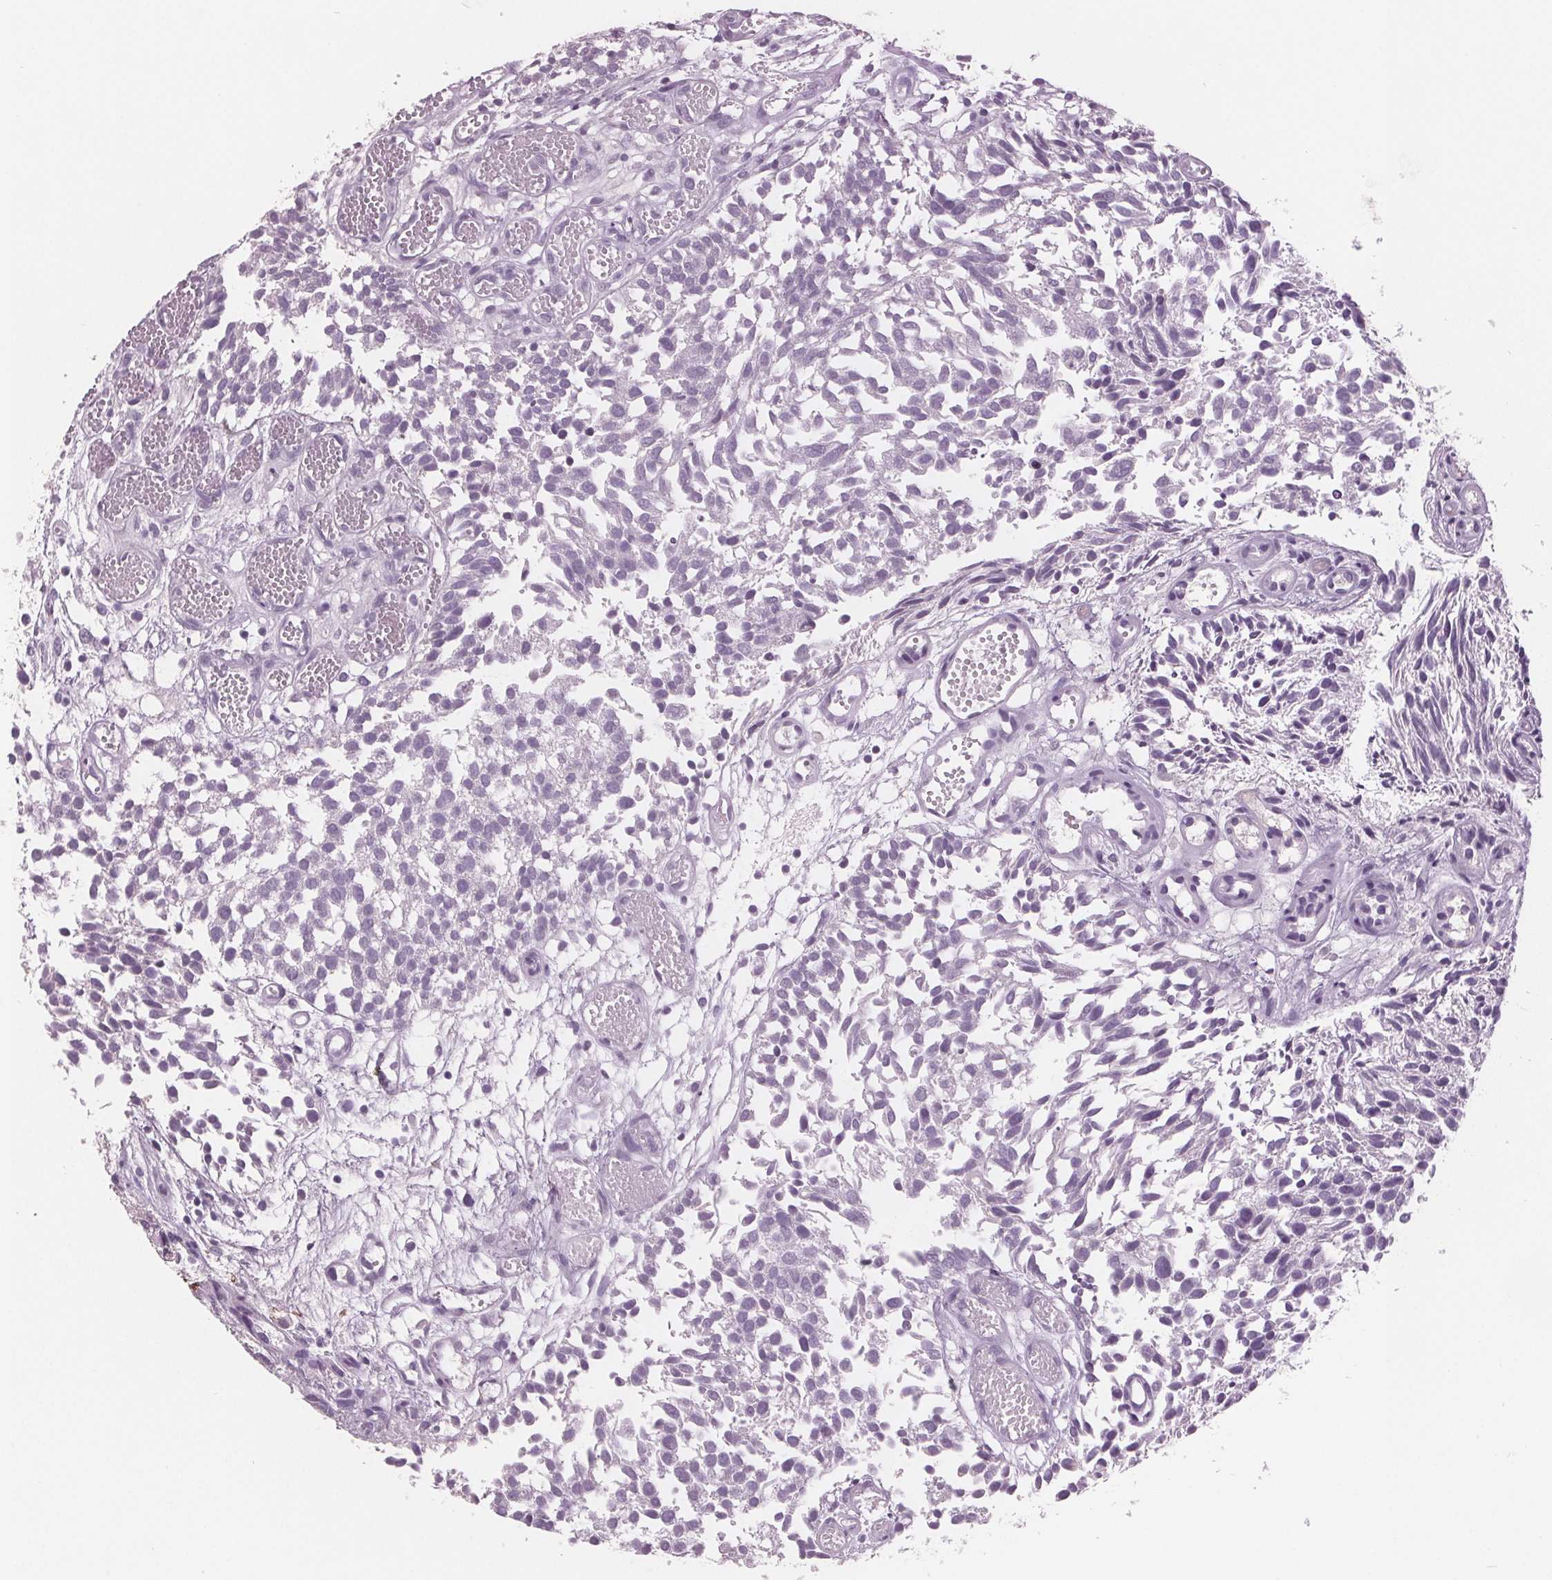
{"staining": {"intensity": "negative", "quantity": "none", "location": "none"}, "tissue": "urothelial cancer", "cell_type": "Tumor cells", "image_type": "cancer", "snomed": [{"axis": "morphology", "description": "Urothelial carcinoma, Low grade"}, {"axis": "topography", "description": "Urinary bladder"}], "caption": "Immunohistochemical staining of human urothelial cancer exhibits no significant expression in tumor cells.", "gene": "AMBP", "patient": {"sex": "male", "age": 70}}